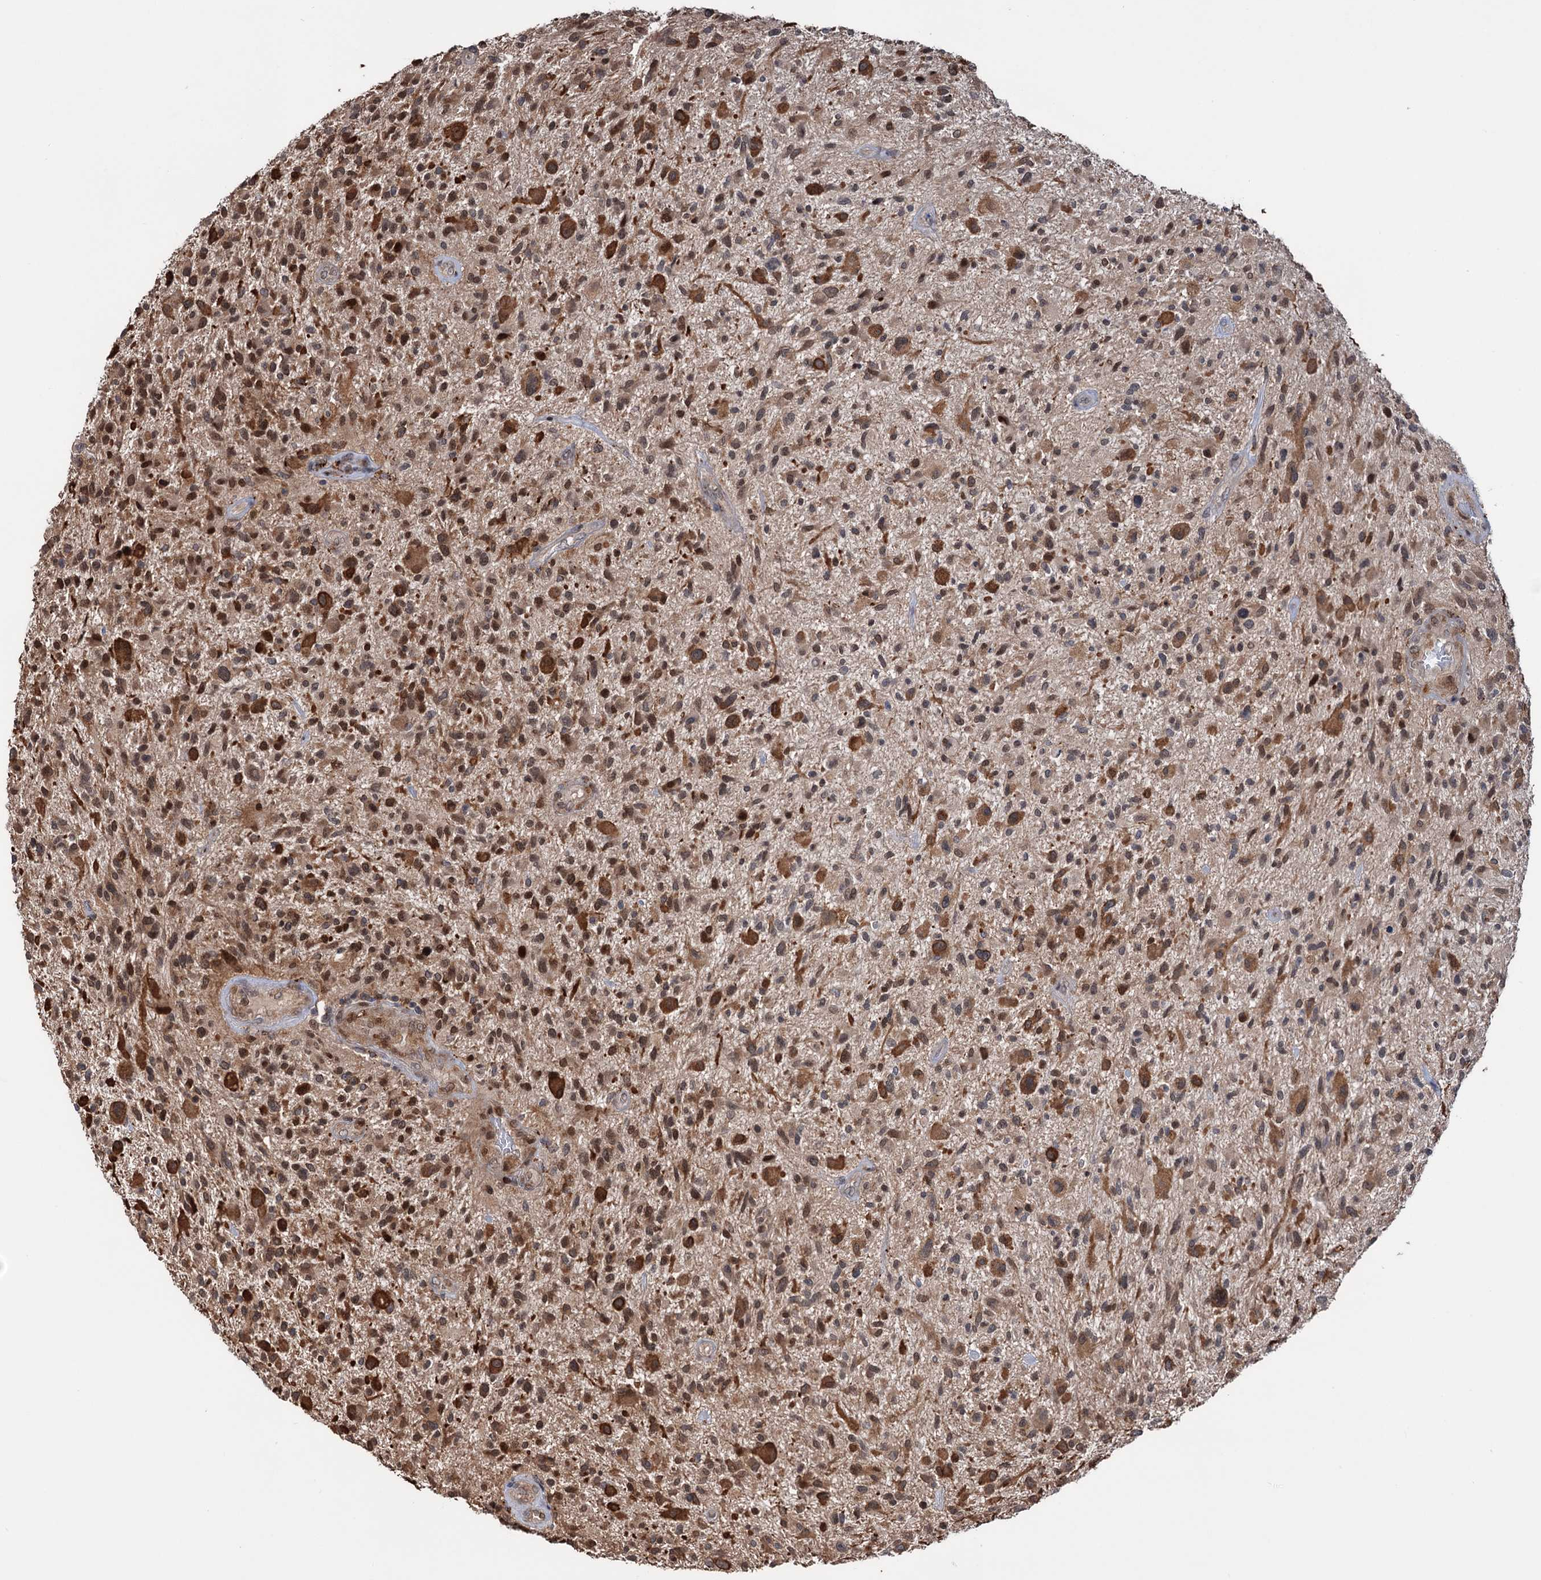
{"staining": {"intensity": "strong", "quantity": ">75%", "location": "cytoplasmic/membranous,nuclear"}, "tissue": "glioma", "cell_type": "Tumor cells", "image_type": "cancer", "snomed": [{"axis": "morphology", "description": "Glioma, malignant, High grade"}, {"axis": "topography", "description": "Brain"}], "caption": "A brown stain highlights strong cytoplasmic/membranous and nuclear positivity of a protein in human glioma tumor cells.", "gene": "NCAPD2", "patient": {"sex": "male", "age": 47}}